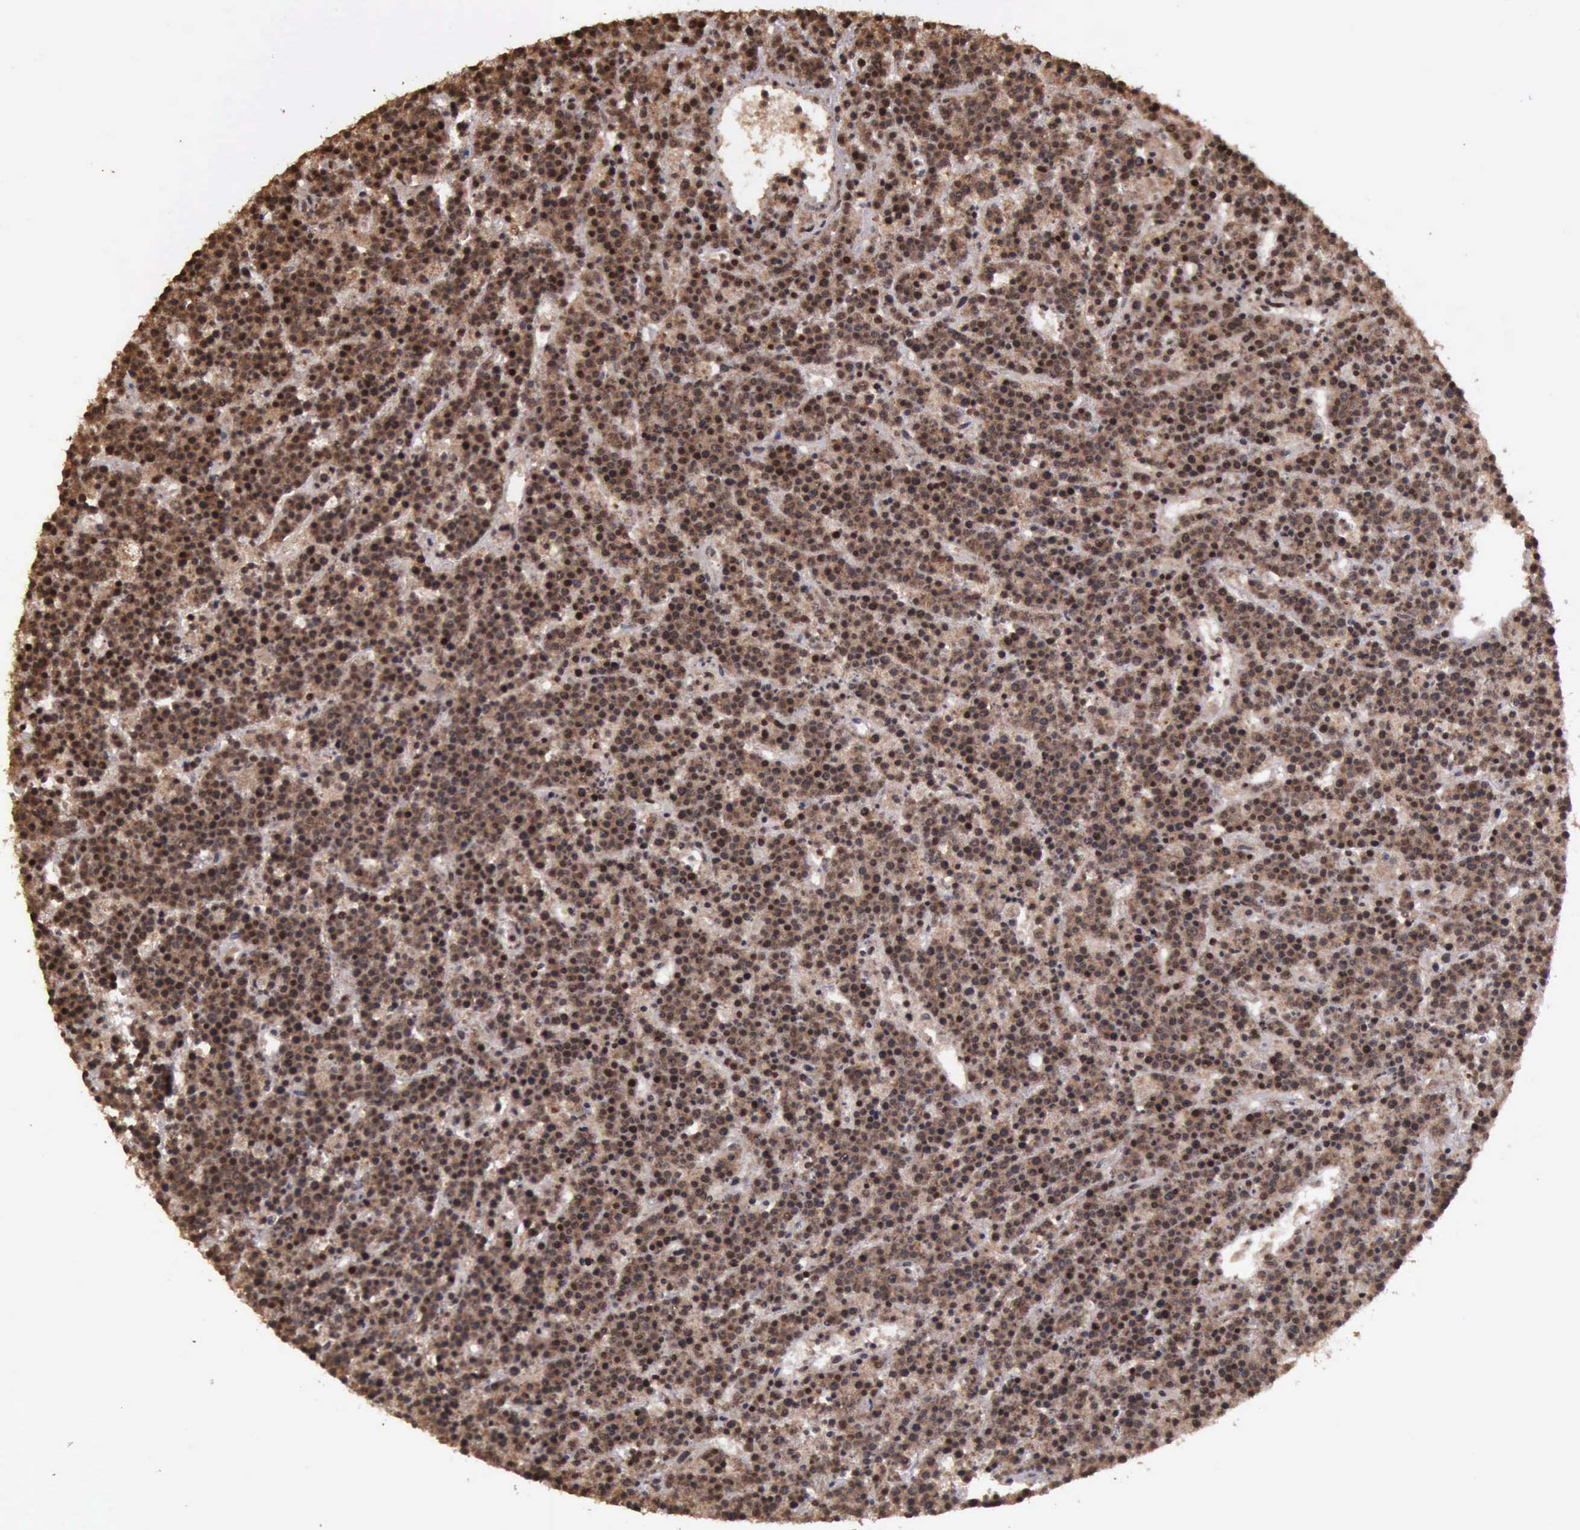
{"staining": {"intensity": "strong", "quantity": ">75%", "location": "cytoplasmic/membranous,nuclear"}, "tissue": "lymphoma", "cell_type": "Tumor cells", "image_type": "cancer", "snomed": [{"axis": "morphology", "description": "Malignant lymphoma, non-Hodgkin's type, High grade"}, {"axis": "topography", "description": "Ovary"}], "caption": "Lymphoma was stained to show a protein in brown. There is high levels of strong cytoplasmic/membranous and nuclear positivity in approximately >75% of tumor cells. The protein of interest is stained brown, and the nuclei are stained in blue (DAB IHC with brightfield microscopy, high magnification).", "gene": "TRMT2A", "patient": {"sex": "female", "age": 56}}